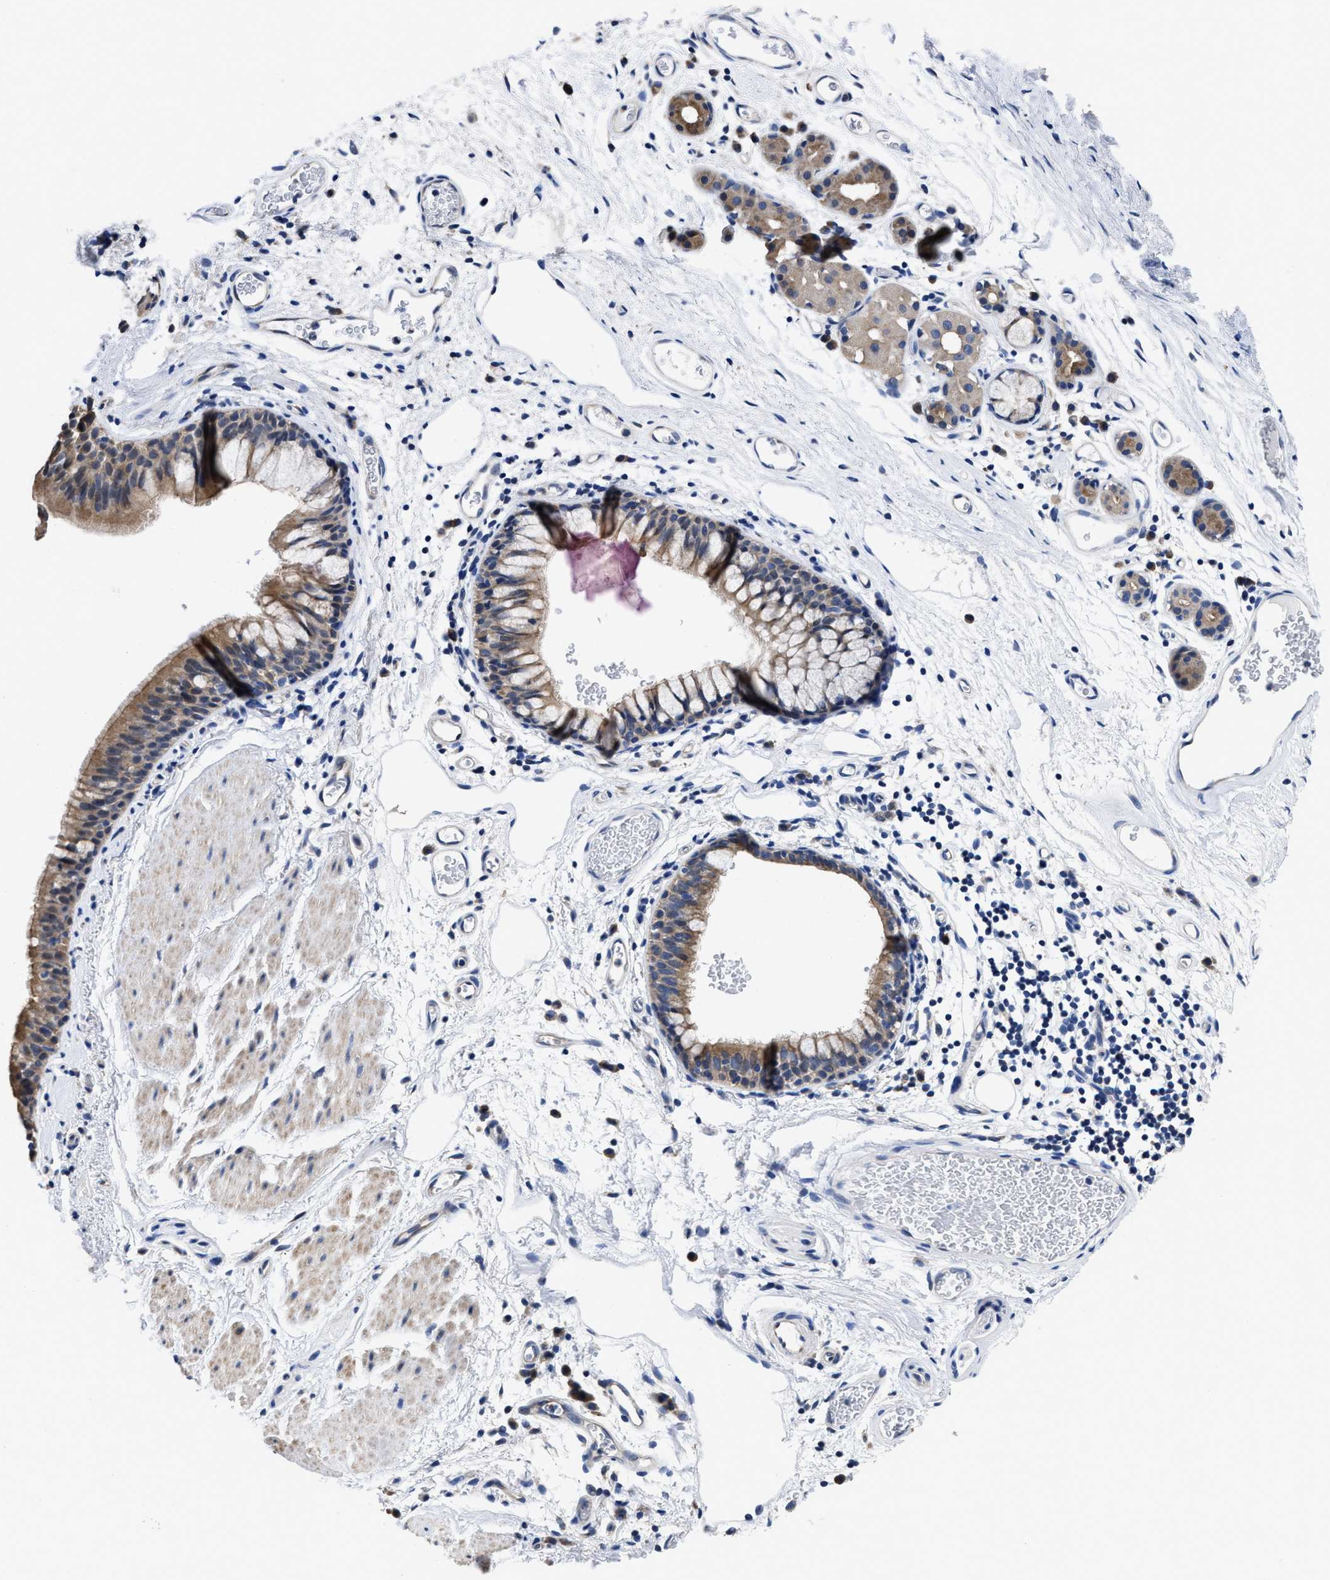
{"staining": {"intensity": "moderate", "quantity": ">75%", "location": "cytoplasmic/membranous"}, "tissue": "bronchus", "cell_type": "Respiratory epithelial cells", "image_type": "normal", "snomed": [{"axis": "morphology", "description": "Normal tissue, NOS"}, {"axis": "topography", "description": "Cartilage tissue"}, {"axis": "topography", "description": "Bronchus"}], "caption": "Brown immunohistochemical staining in normal human bronchus exhibits moderate cytoplasmic/membranous staining in about >75% of respiratory epithelial cells. (brown staining indicates protein expression, while blue staining denotes nuclei).", "gene": "HOOK1", "patient": {"sex": "female", "age": 53}}